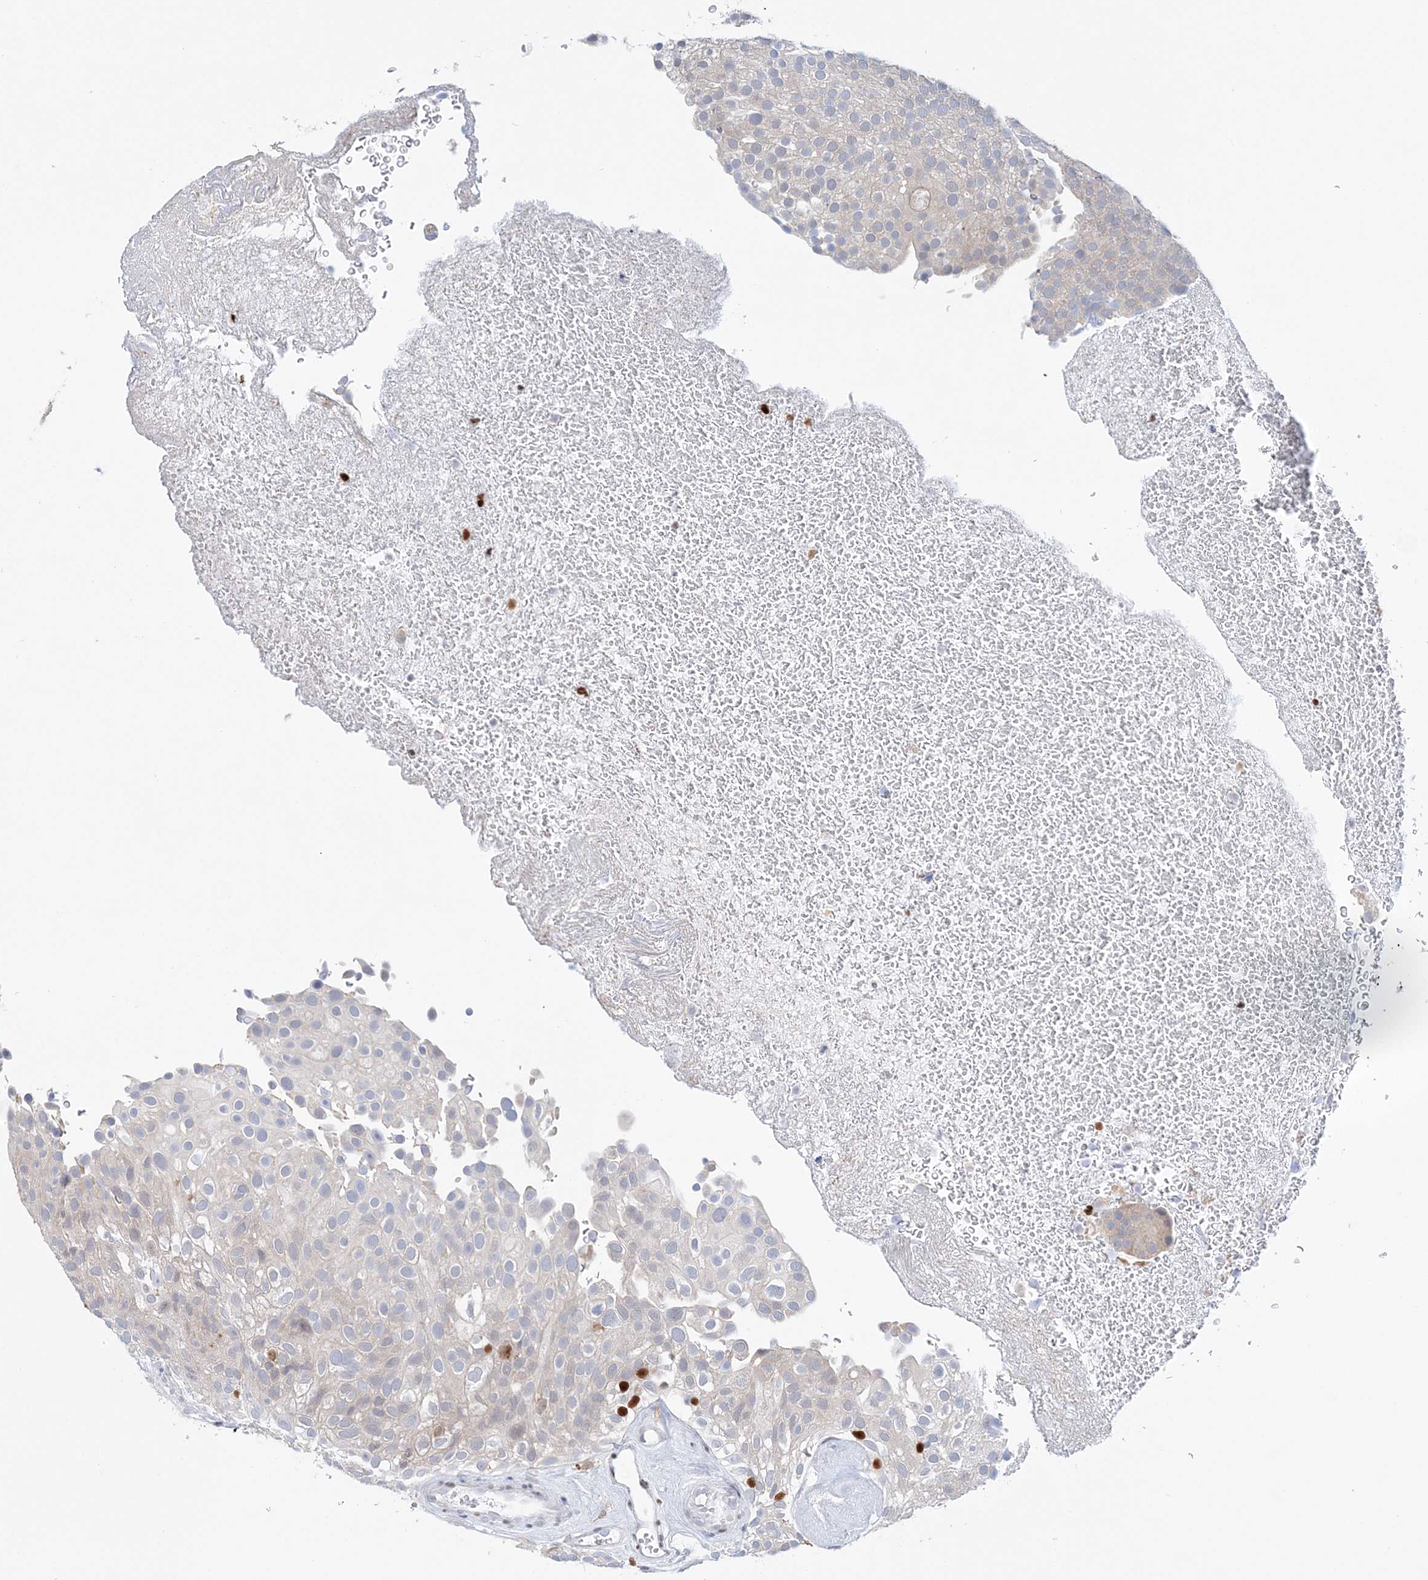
{"staining": {"intensity": "negative", "quantity": "none", "location": "none"}, "tissue": "urothelial cancer", "cell_type": "Tumor cells", "image_type": "cancer", "snomed": [{"axis": "morphology", "description": "Urothelial carcinoma, Low grade"}, {"axis": "topography", "description": "Urinary bladder"}], "caption": "This histopathology image is of urothelial cancer stained with immunohistochemistry to label a protein in brown with the nuclei are counter-stained blue. There is no staining in tumor cells.", "gene": "NIT2", "patient": {"sex": "male", "age": 78}}